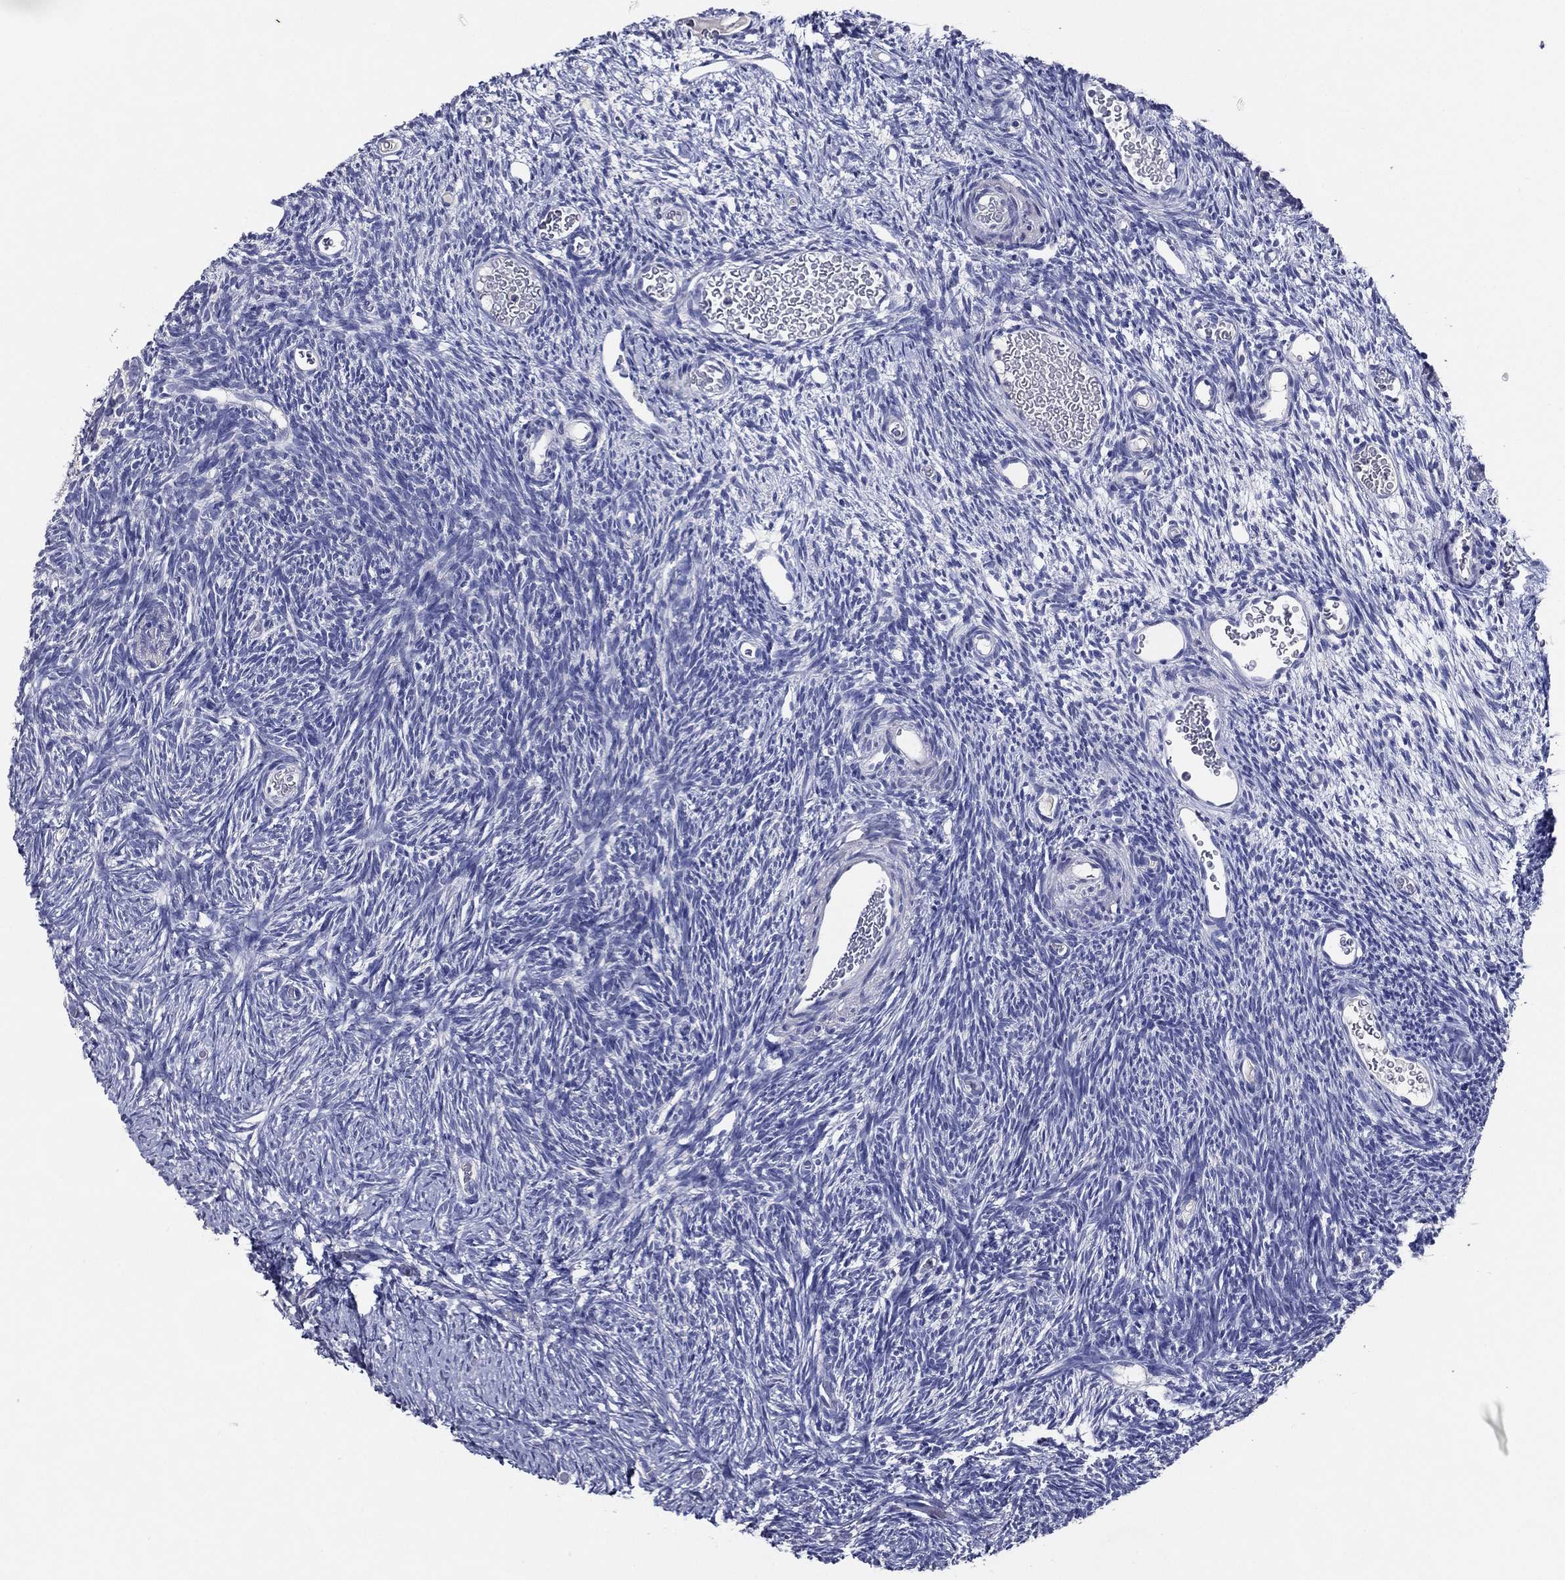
{"staining": {"intensity": "negative", "quantity": "none", "location": "none"}, "tissue": "ovary", "cell_type": "Follicle cells", "image_type": "normal", "snomed": [{"axis": "morphology", "description": "Normal tissue, NOS"}, {"axis": "topography", "description": "Ovary"}], "caption": "This histopathology image is of benign ovary stained with immunohistochemistry to label a protein in brown with the nuclei are counter-stained blue. There is no staining in follicle cells. The staining is performed using DAB brown chromogen with nuclei counter-stained in using hematoxylin.", "gene": "TFAP2A", "patient": {"sex": "female", "age": 39}}